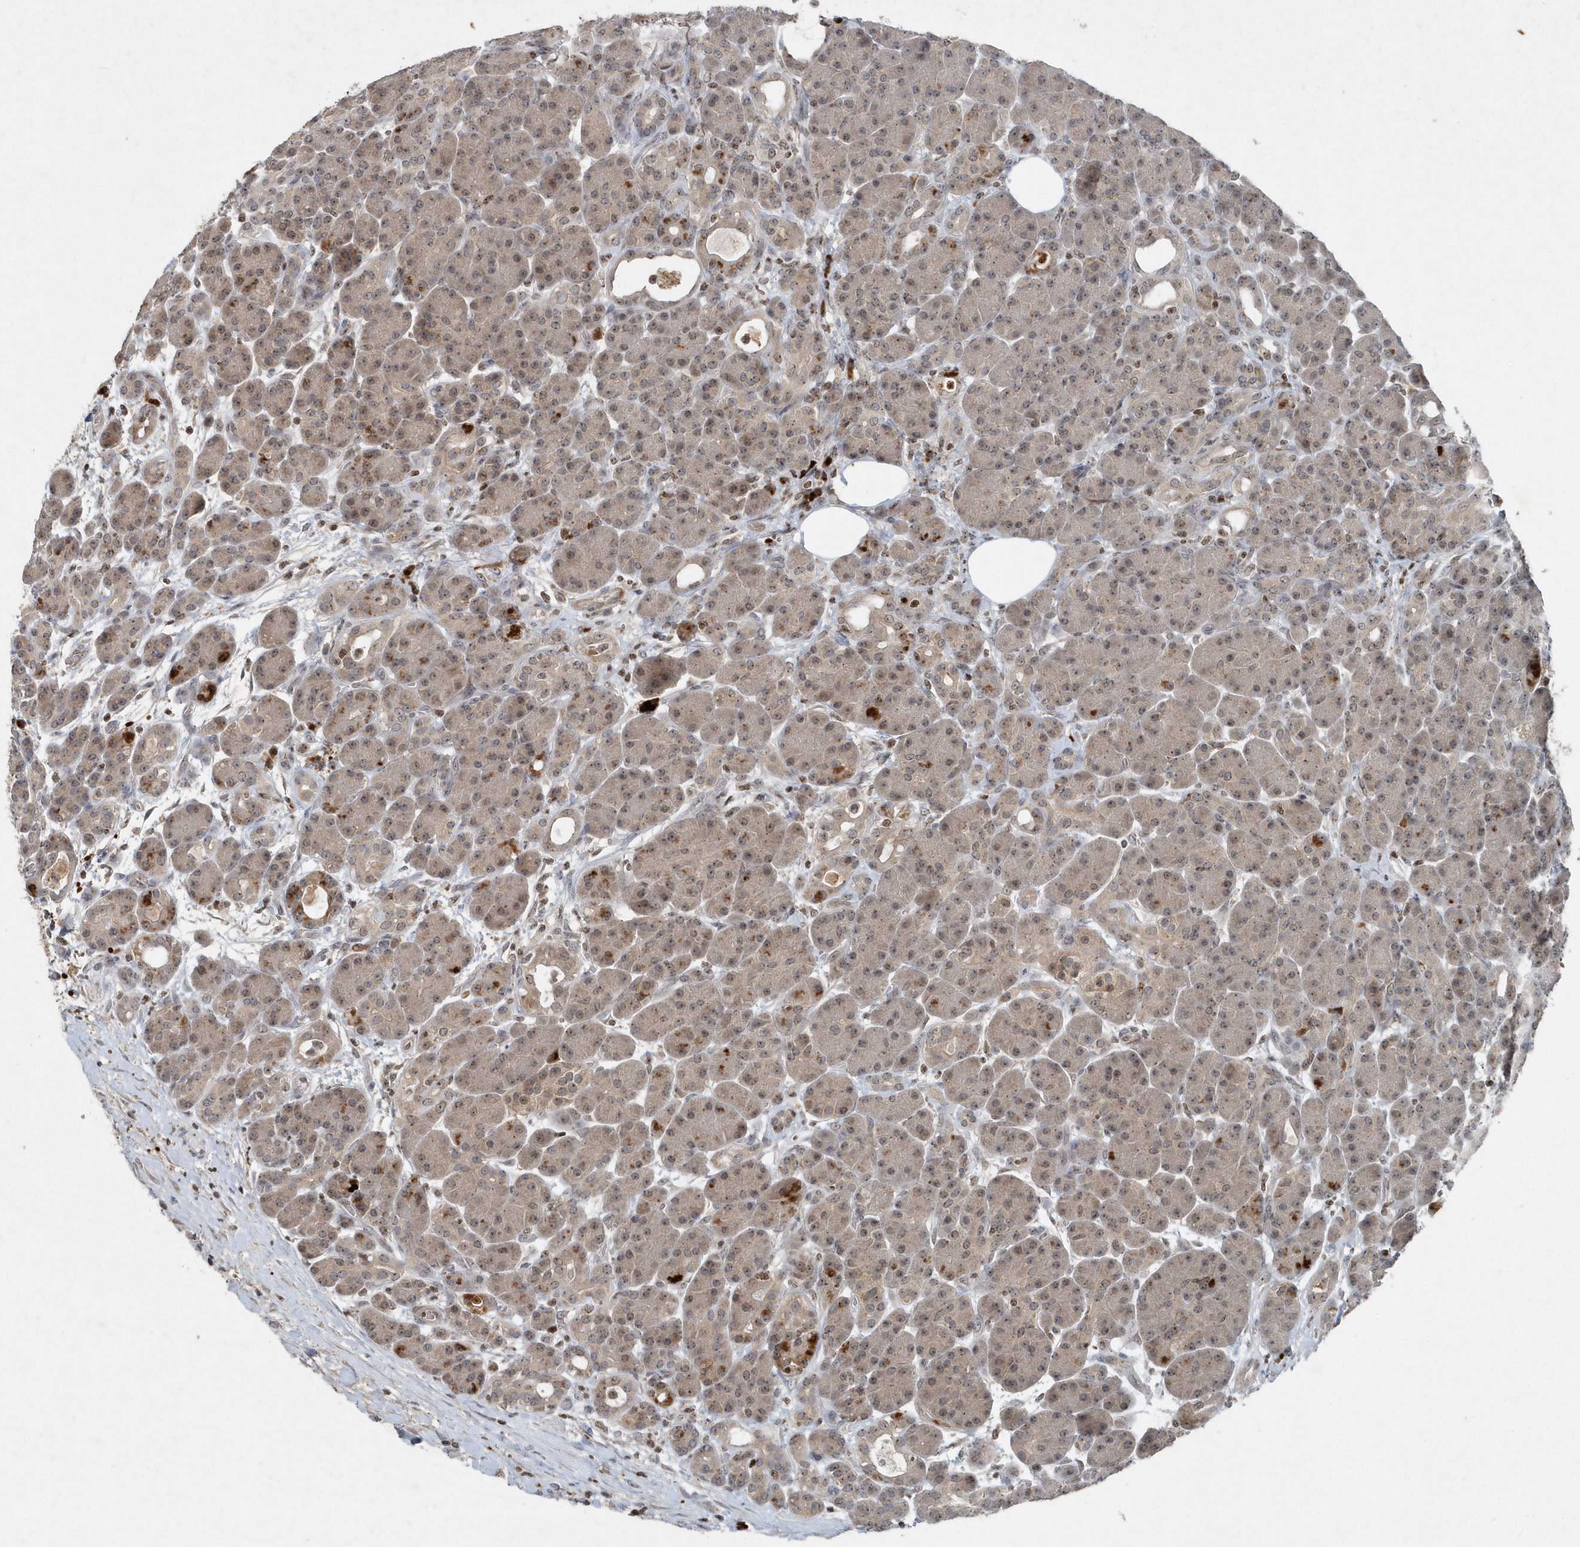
{"staining": {"intensity": "weak", "quantity": ">75%", "location": "cytoplasmic/membranous,nuclear"}, "tissue": "pancreas", "cell_type": "Exocrine glandular cells", "image_type": "normal", "snomed": [{"axis": "morphology", "description": "Normal tissue, NOS"}, {"axis": "topography", "description": "Pancreas"}], "caption": "Weak cytoplasmic/membranous,nuclear expression is present in approximately >75% of exocrine glandular cells in normal pancreas. The staining was performed using DAB (3,3'-diaminobenzidine) to visualize the protein expression in brown, while the nuclei were stained in blue with hematoxylin (Magnification: 20x).", "gene": "QTRT2", "patient": {"sex": "male", "age": 63}}